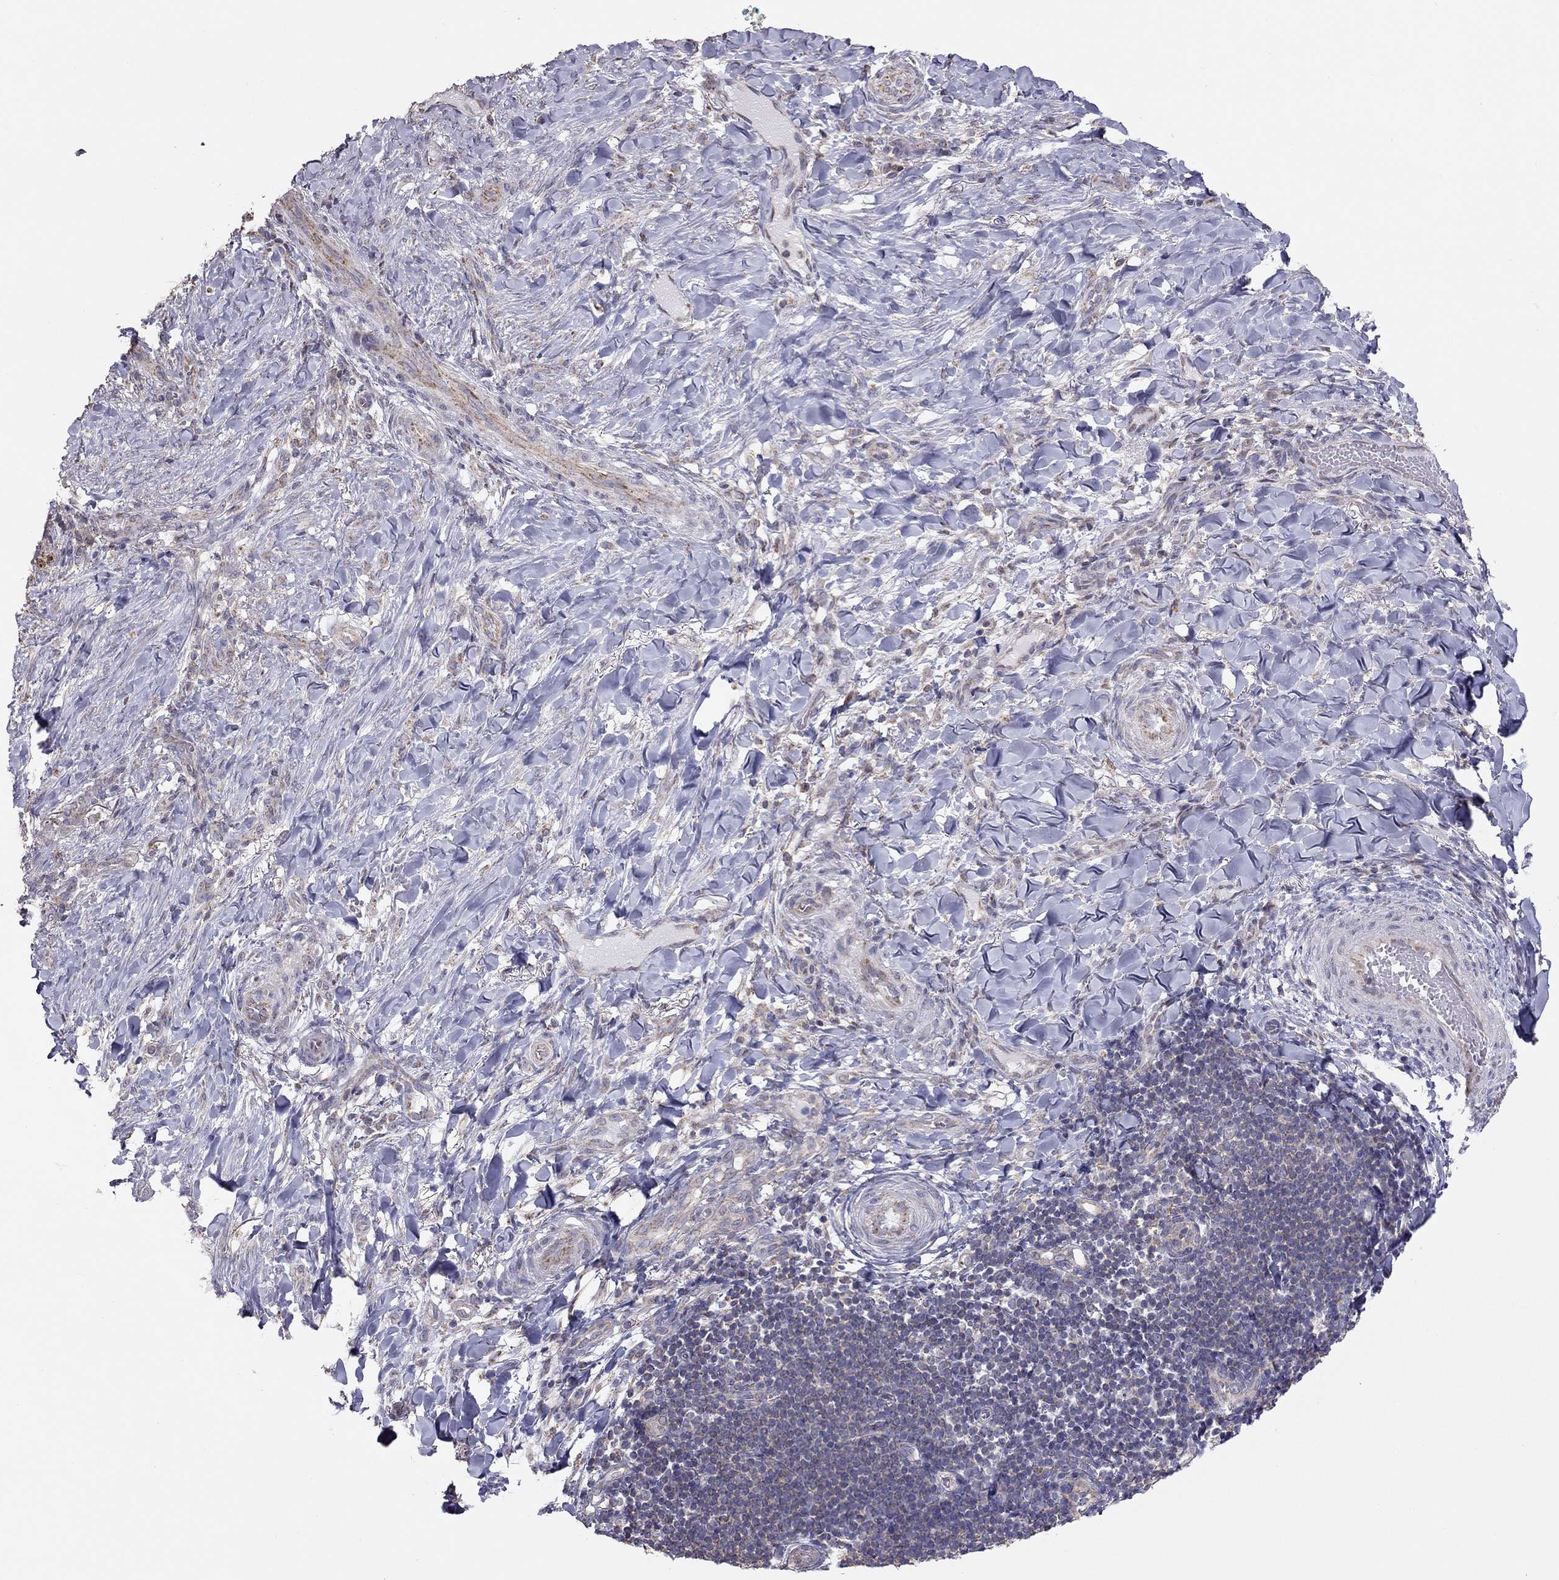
{"staining": {"intensity": "weak", "quantity": "25%-75%", "location": "cytoplasmic/membranous"}, "tissue": "skin cancer", "cell_type": "Tumor cells", "image_type": "cancer", "snomed": [{"axis": "morphology", "description": "Basal cell carcinoma"}, {"axis": "topography", "description": "Skin"}], "caption": "This is an image of immunohistochemistry staining of basal cell carcinoma (skin), which shows weak positivity in the cytoplasmic/membranous of tumor cells.", "gene": "LRIT3", "patient": {"sex": "female", "age": 69}}